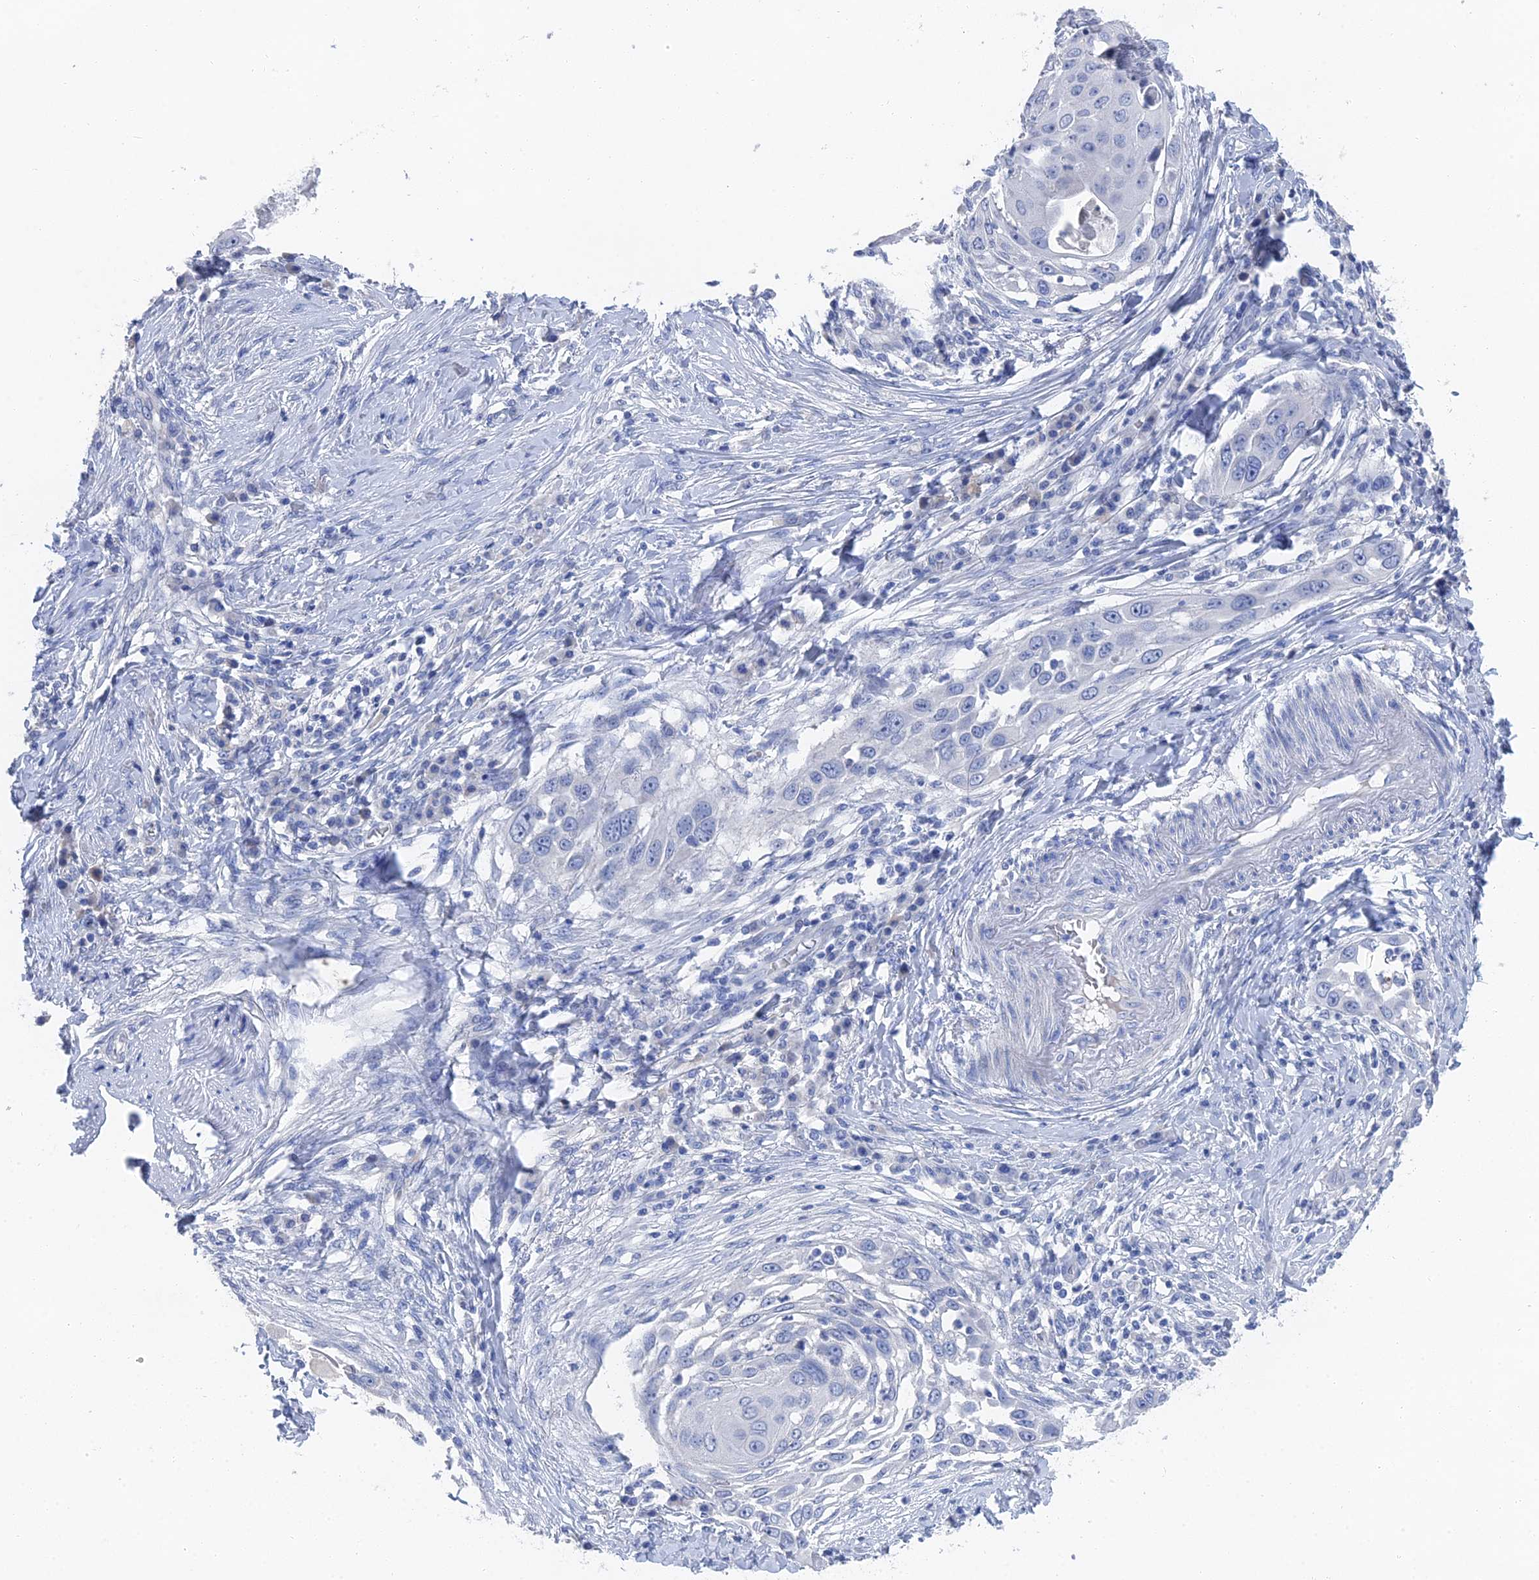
{"staining": {"intensity": "negative", "quantity": "none", "location": "none"}, "tissue": "skin cancer", "cell_type": "Tumor cells", "image_type": "cancer", "snomed": [{"axis": "morphology", "description": "Squamous cell carcinoma, NOS"}, {"axis": "topography", "description": "Skin"}], "caption": "Protein analysis of skin cancer demonstrates no significant positivity in tumor cells.", "gene": "GFAP", "patient": {"sex": "female", "age": 44}}